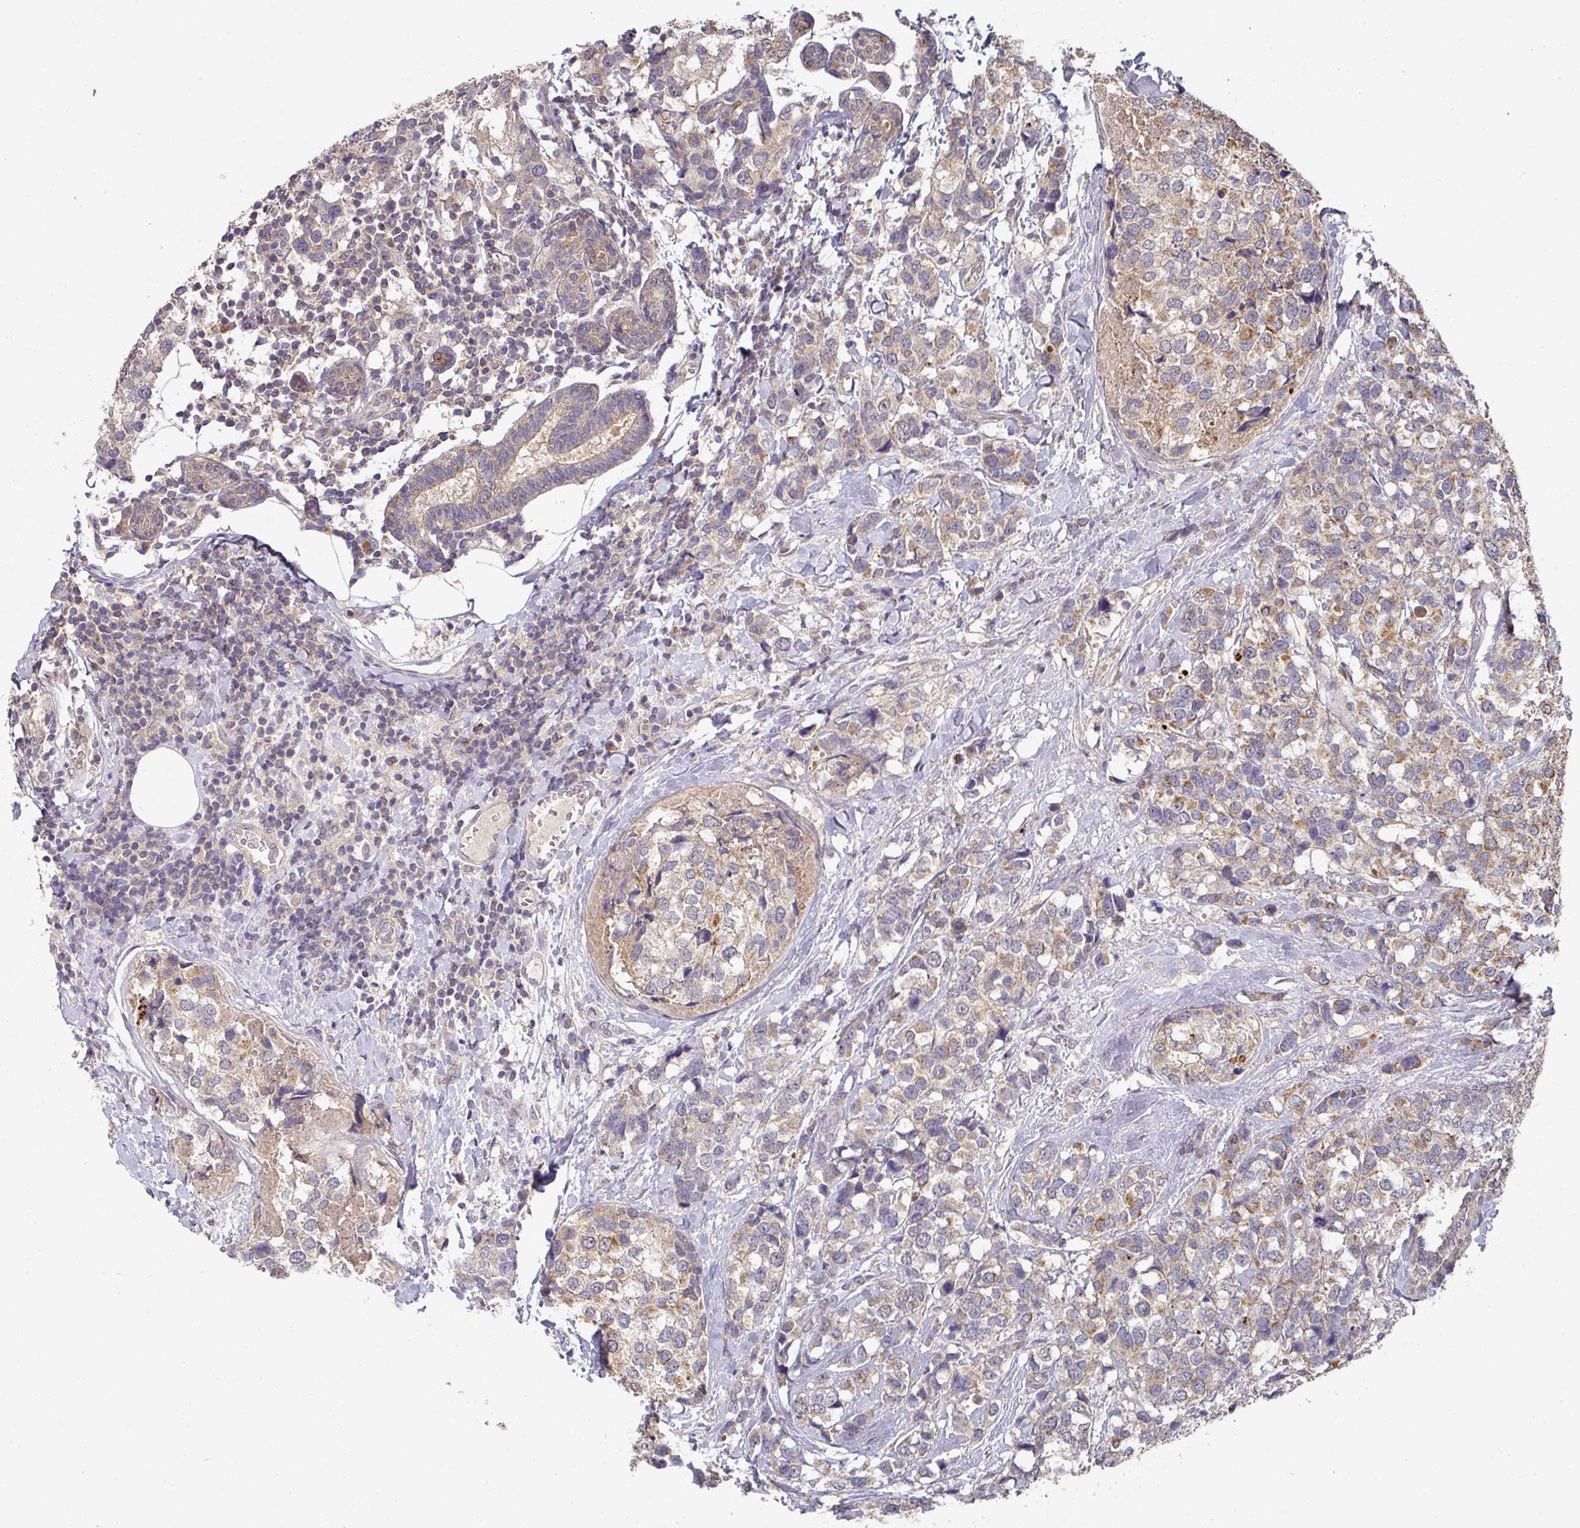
{"staining": {"intensity": "moderate", "quantity": "25%-75%", "location": "cytoplasmic/membranous"}, "tissue": "breast cancer", "cell_type": "Tumor cells", "image_type": "cancer", "snomed": [{"axis": "morphology", "description": "Lobular carcinoma"}, {"axis": "topography", "description": "Breast"}], "caption": "Tumor cells exhibit moderate cytoplasmic/membranous positivity in approximately 25%-75% of cells in breast cancer. (Brightfield microscopy of DAB IHC at high magnification).", "gene": "EXTL3", "patient": {"sex": "female", "age": 59}}